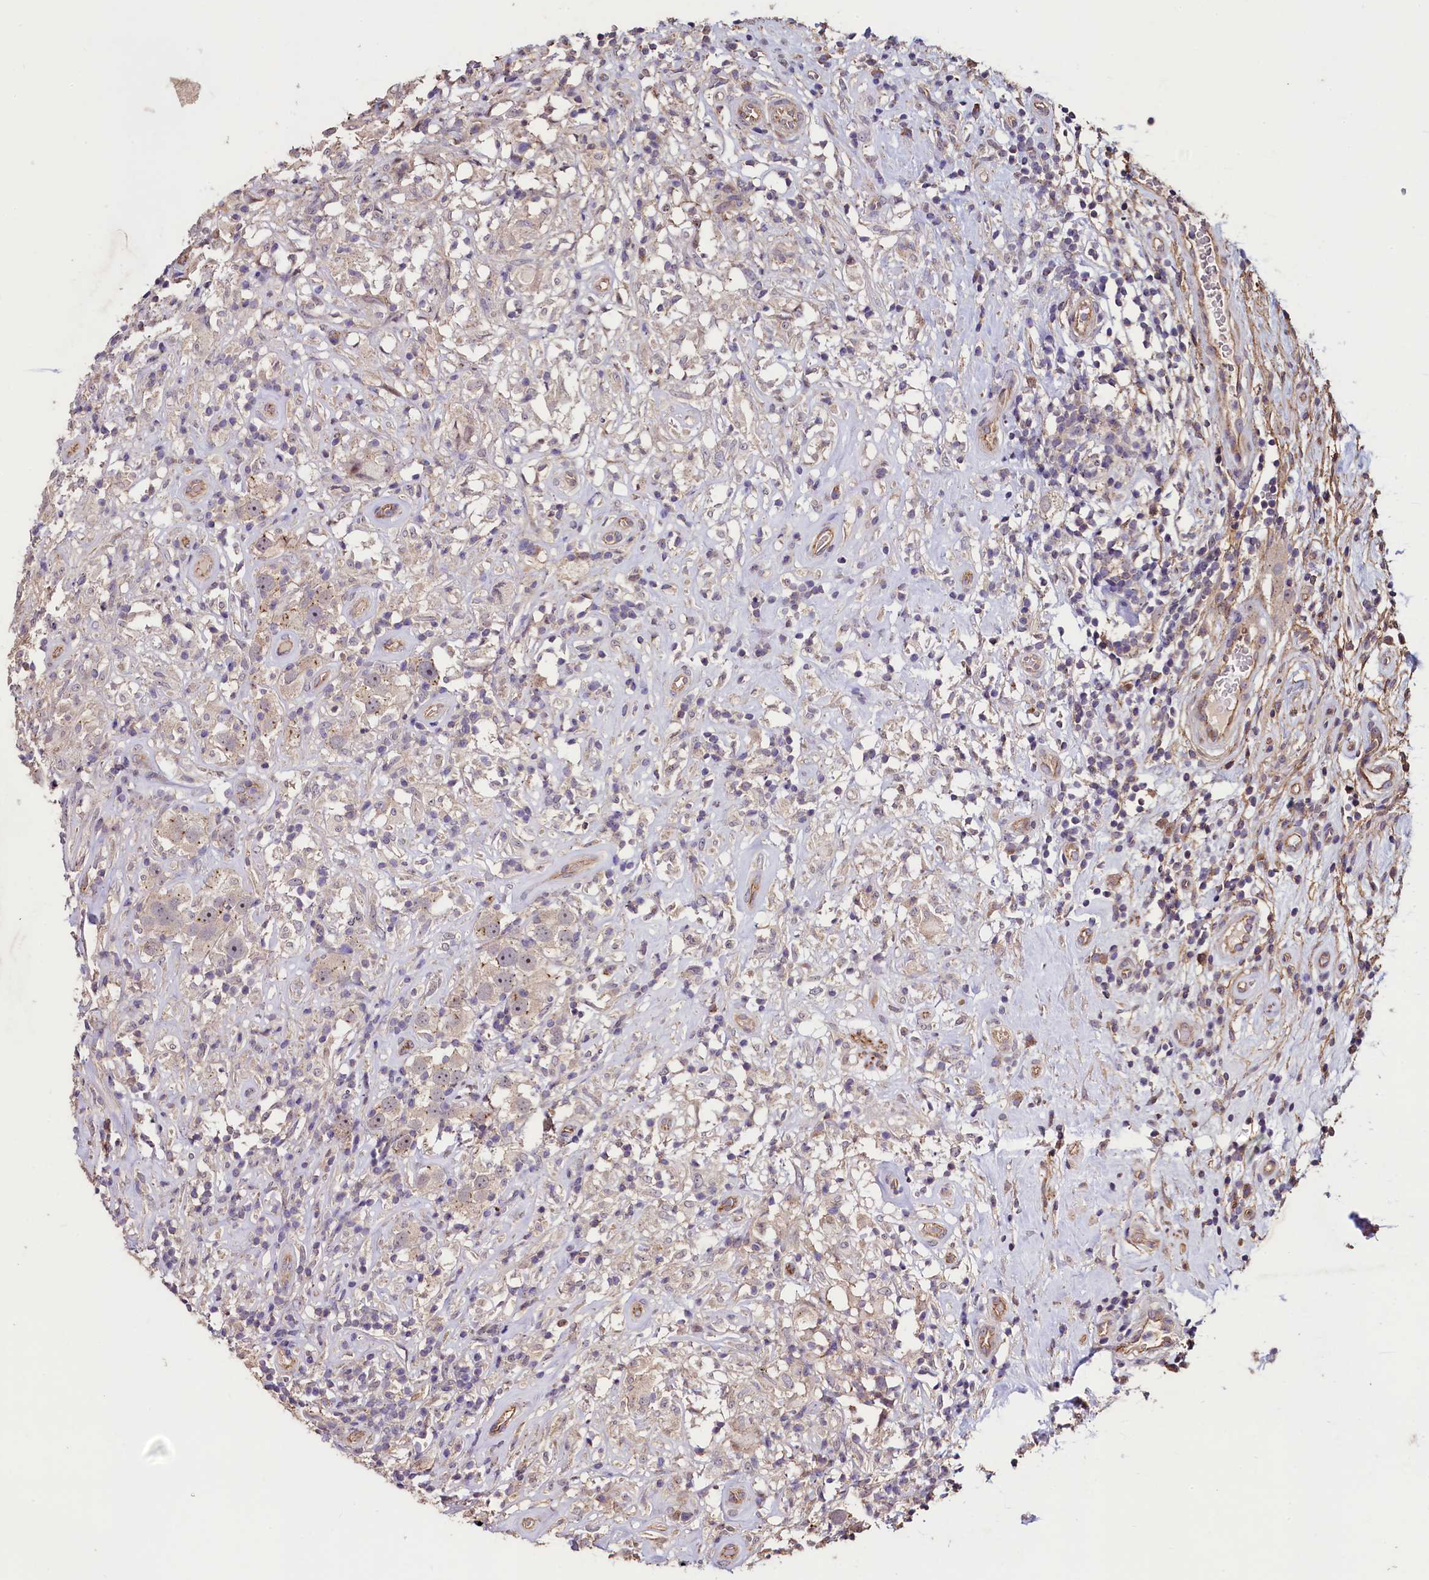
{"staining": {"intensity": "negative", "quantity": "none", "location": "none"}, "tissue": "testis cancer", "cell_type": "Tumor cells", "image_type": "cancer", "snomed": [{"axis": "morphology", "description": "Seminoma, NOS"}, {"axis": "topography", "description": "Testis"}], "caption": "Tumor cells show no significant protein positivity in seminoma (testis). The staining is performed using DAB (3,3'-diaminobenzidine) brown chromogen with nuclei counter-stained in using hematoxylin.", "gene": "PALM", "patient": {"sex": "male", "age": 49}}